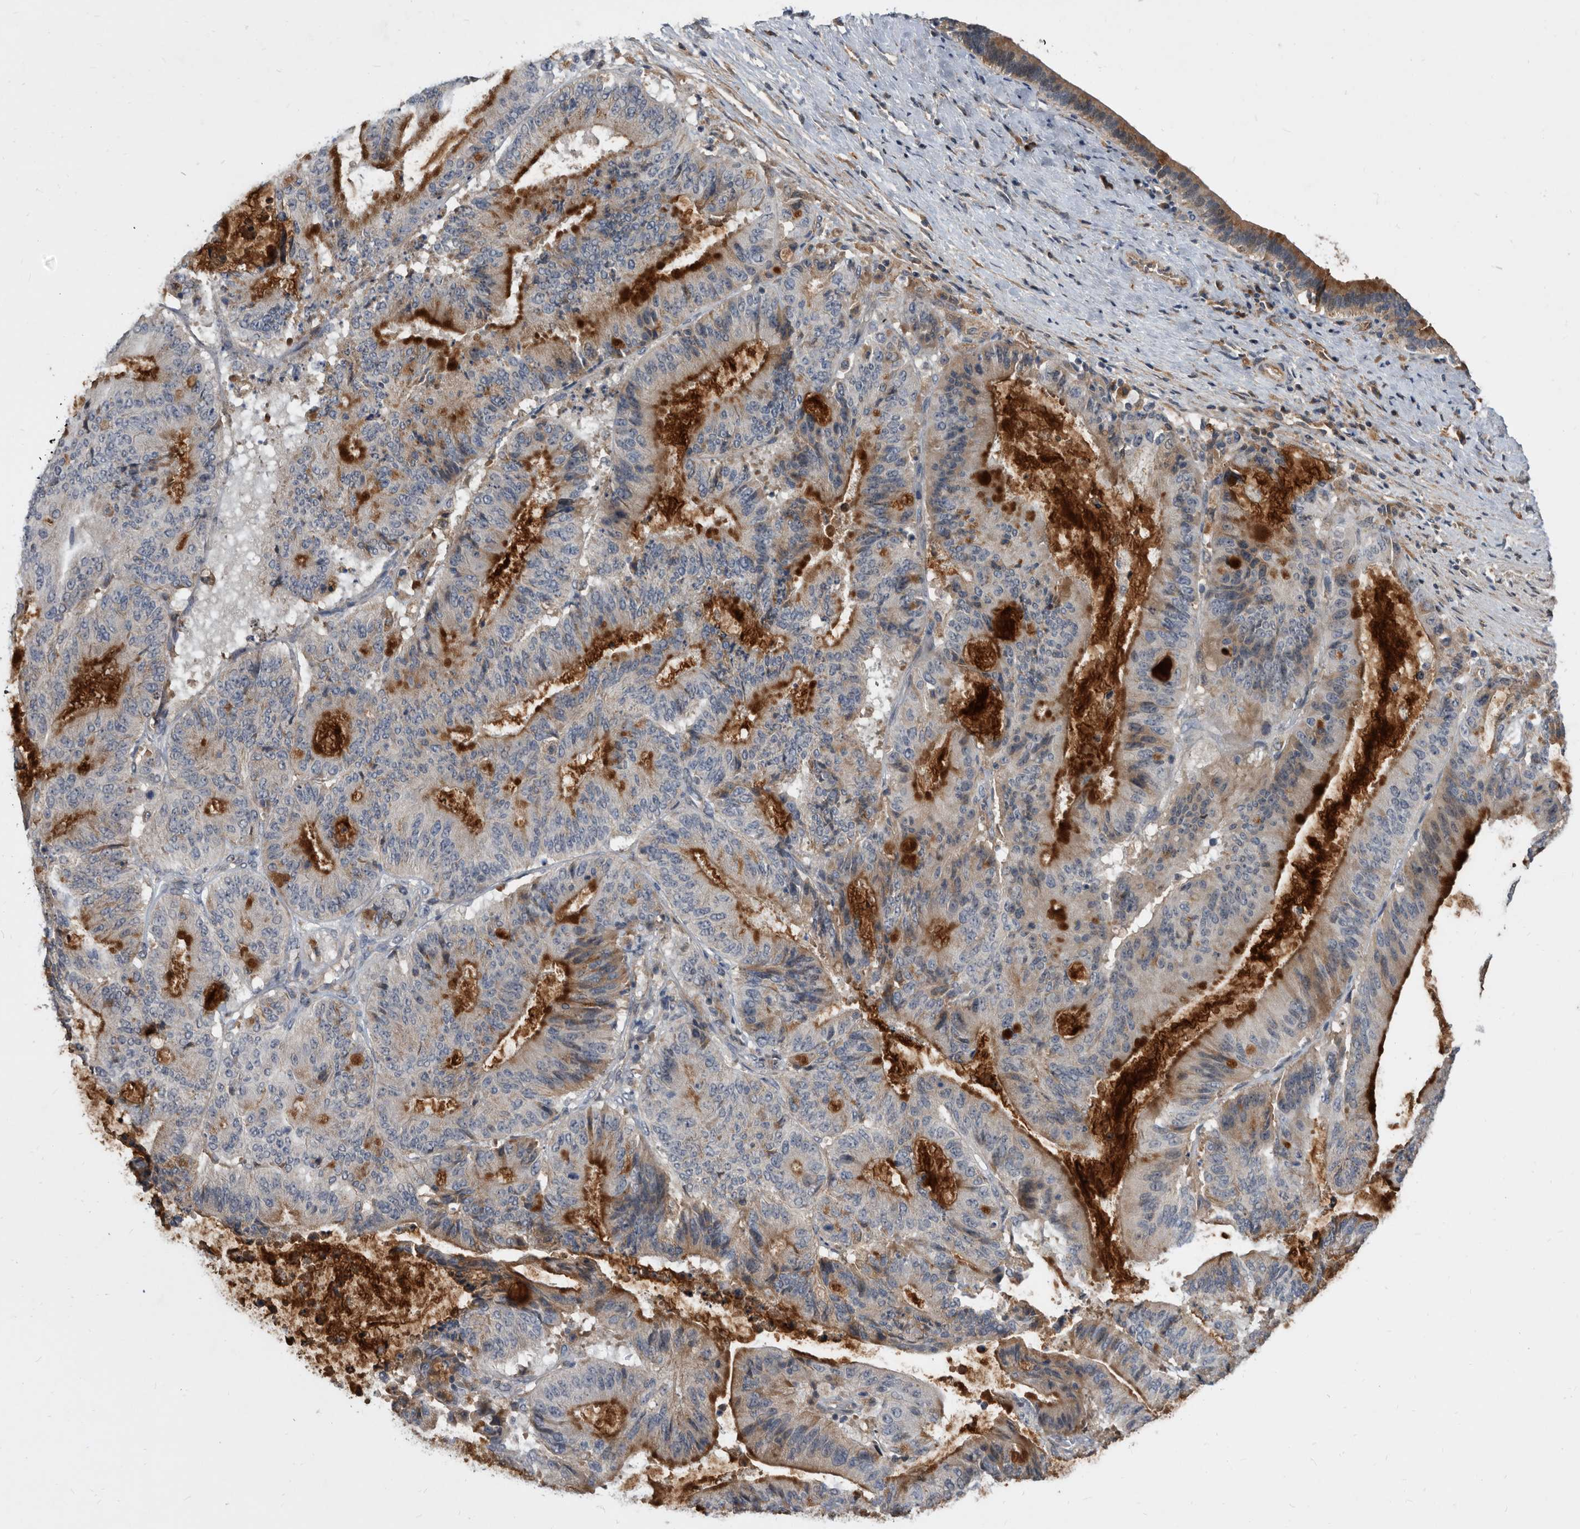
{"staining": {"intensity": "strong", "quantity": "25%-75%", "location": "cytoplasmic/membranous"}, "tissue": "liver cancer", "cell_type": "Tumor cells", "image_type": "cancer", "snomed": [{"axis": "morphology", "description": "Normal tissue, NOS"}, {"axis": "morphology", "description": "Cholangiocarcinoma"}, {"axis": "topography", "description": "Liver"}, {"axis": "topography", "description": "Peripheral nerve tissue"}], "caption": "DAB (3,3'-diaminobenzidine) immunohistochemical staining of human cholangiocarcinoma (liver) demonstrates strong cytoplasmic/membranous protein expression in about 25%-75% of tumor cells. The protein is stained brown, and the nuclei are stained in blue (DAB (3,3'-diaminobenzidine) IHC with brightfield microscopy, high magnification).", "gene": "PI15", "patient": {"sex": "female", "age": 73}}